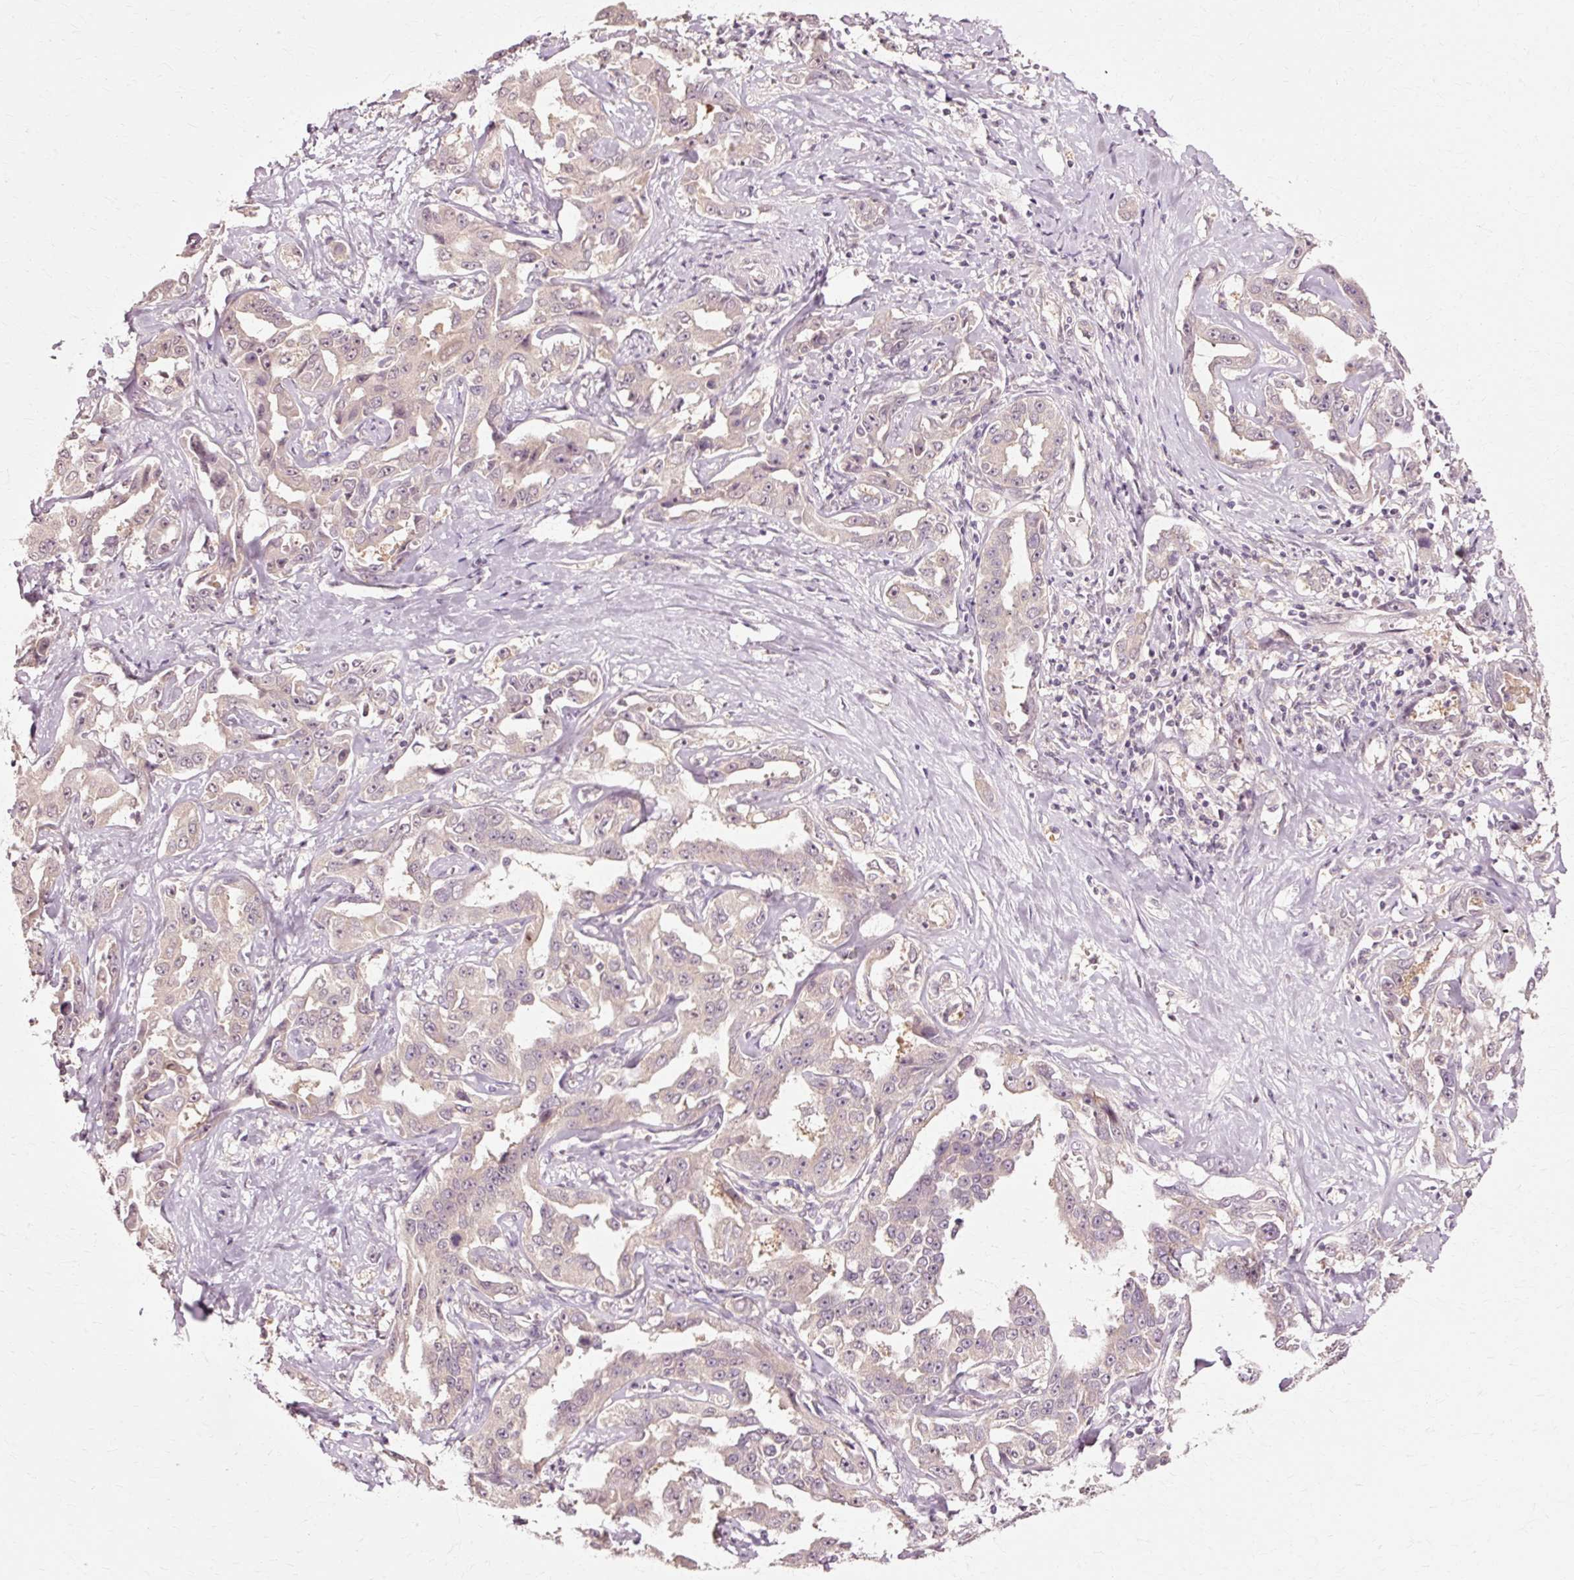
{"staining": {"intensity": "weak", "quantity": "25%-75%", "location": "cytoplasmic/membranous"}, "tissue": "liver cancer", "cell_type": "Tumor cells", "image_type": "cancer", "snomed": [{"axis": "morphology", "description": "Cholangiocarcinoma"}, {"axis": "topography", "description": "Liver"}], "caption": "Weak cytoplasmic/membranous protein expression is seen in approximately 25%-75% of tumor cells in liver cancer. (DAB IHC, brown staining for protein, blue staining for nuclei).", "gene": "RGPD5", "patient": {"sex": "male", "age": 59}}